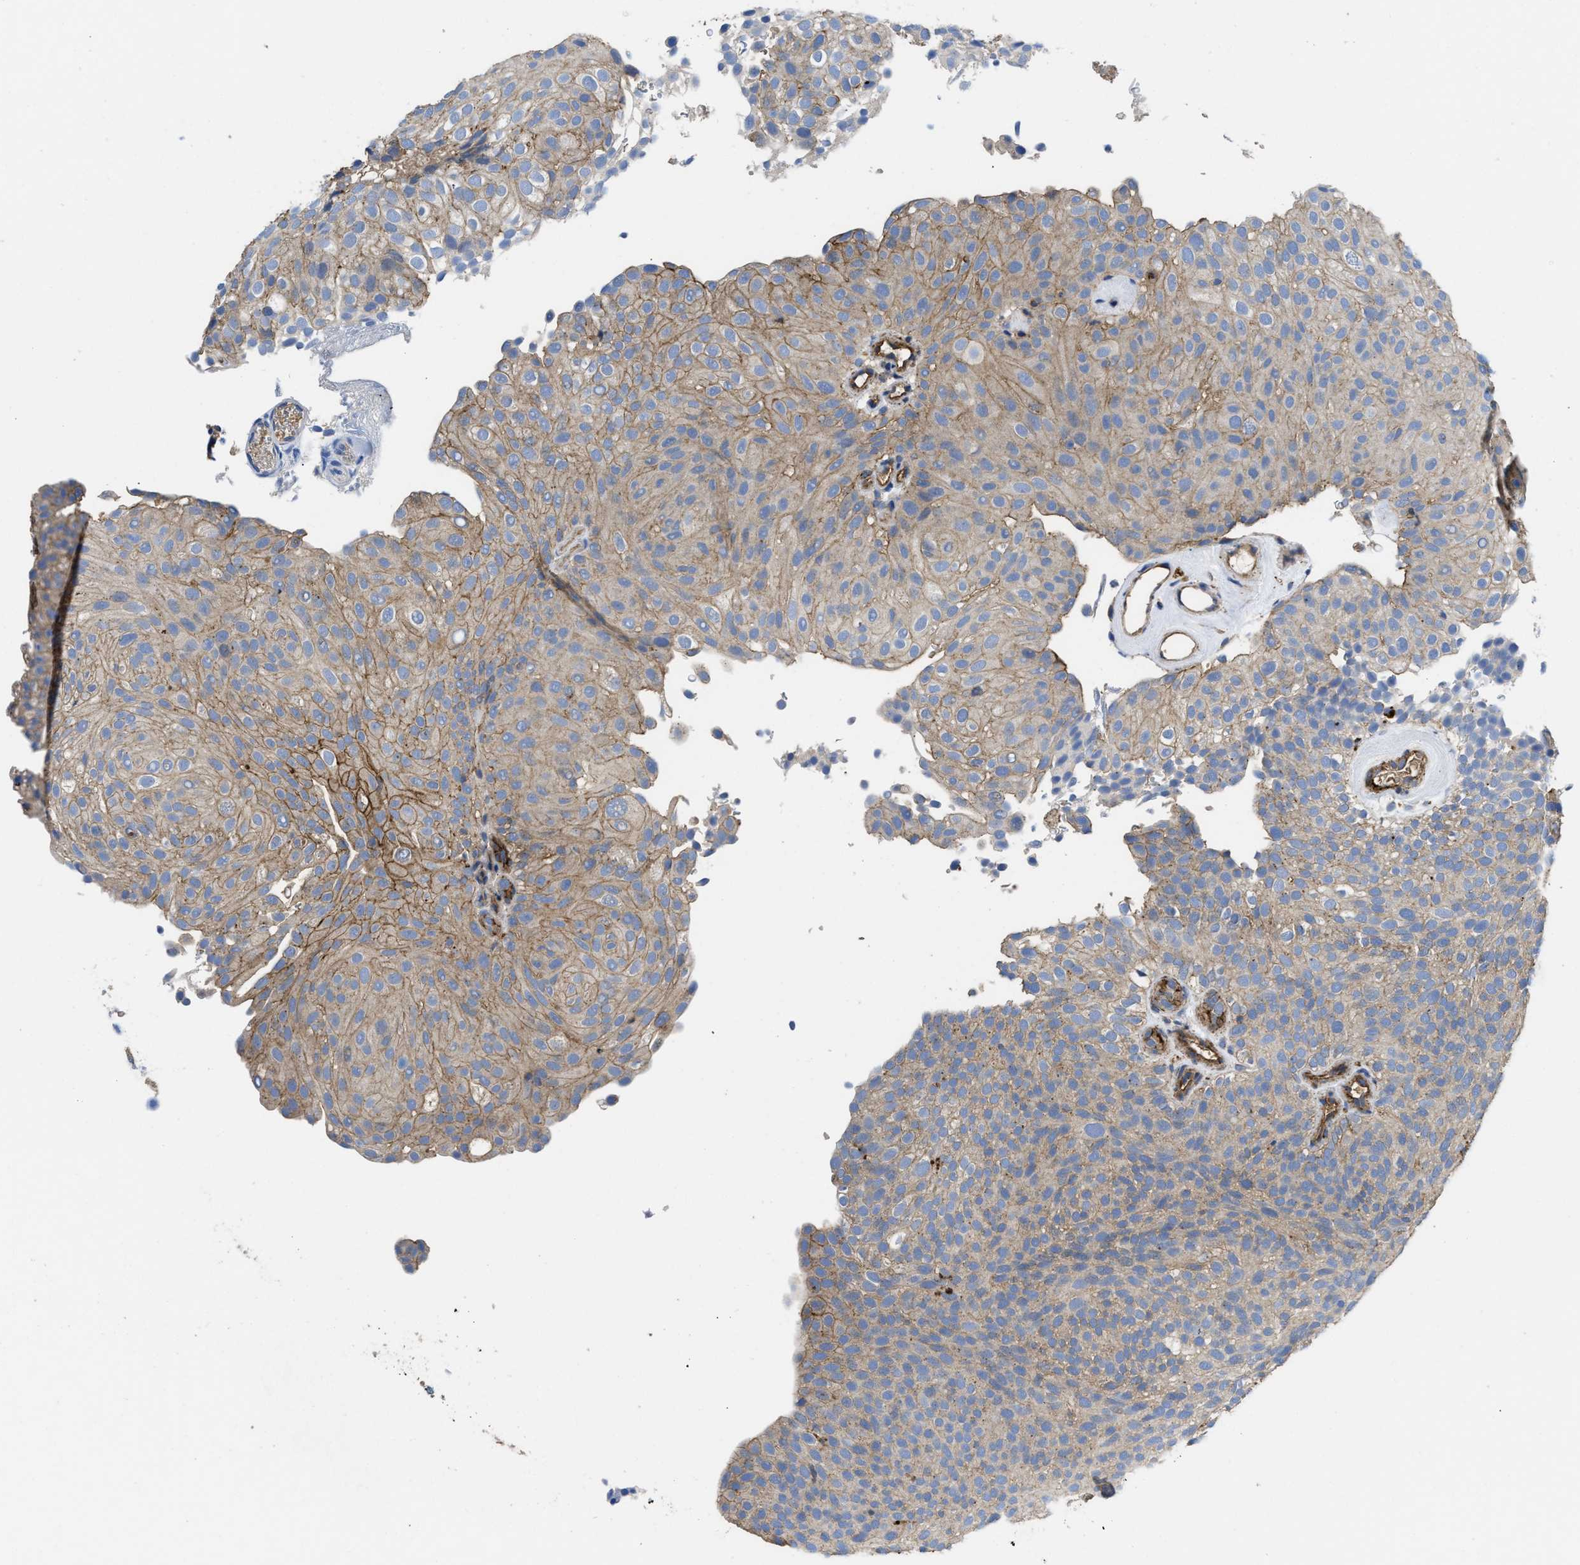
{"staining": {"intensity": "moderate", "quantity": "<25%", "location": "cytoplasmic/membranous"}, "tissue": "urothelial cancer", "cell_type": "Tumor cells", "image_type": "cancer", "snomed": [{"axis": "morphology", "description": "Urothelial carcinoma, Low grade"}, {"axis": "topography", "description": "Urinary bladder"}], "caption": "Brown immunohistochemical staining in urothelial cancer reveals moderate cytoplasmic/membranous positivity in approximately <25% of tumor cells.", "gene": "USP4", "patient": {"sex": "male", "age": 78}}